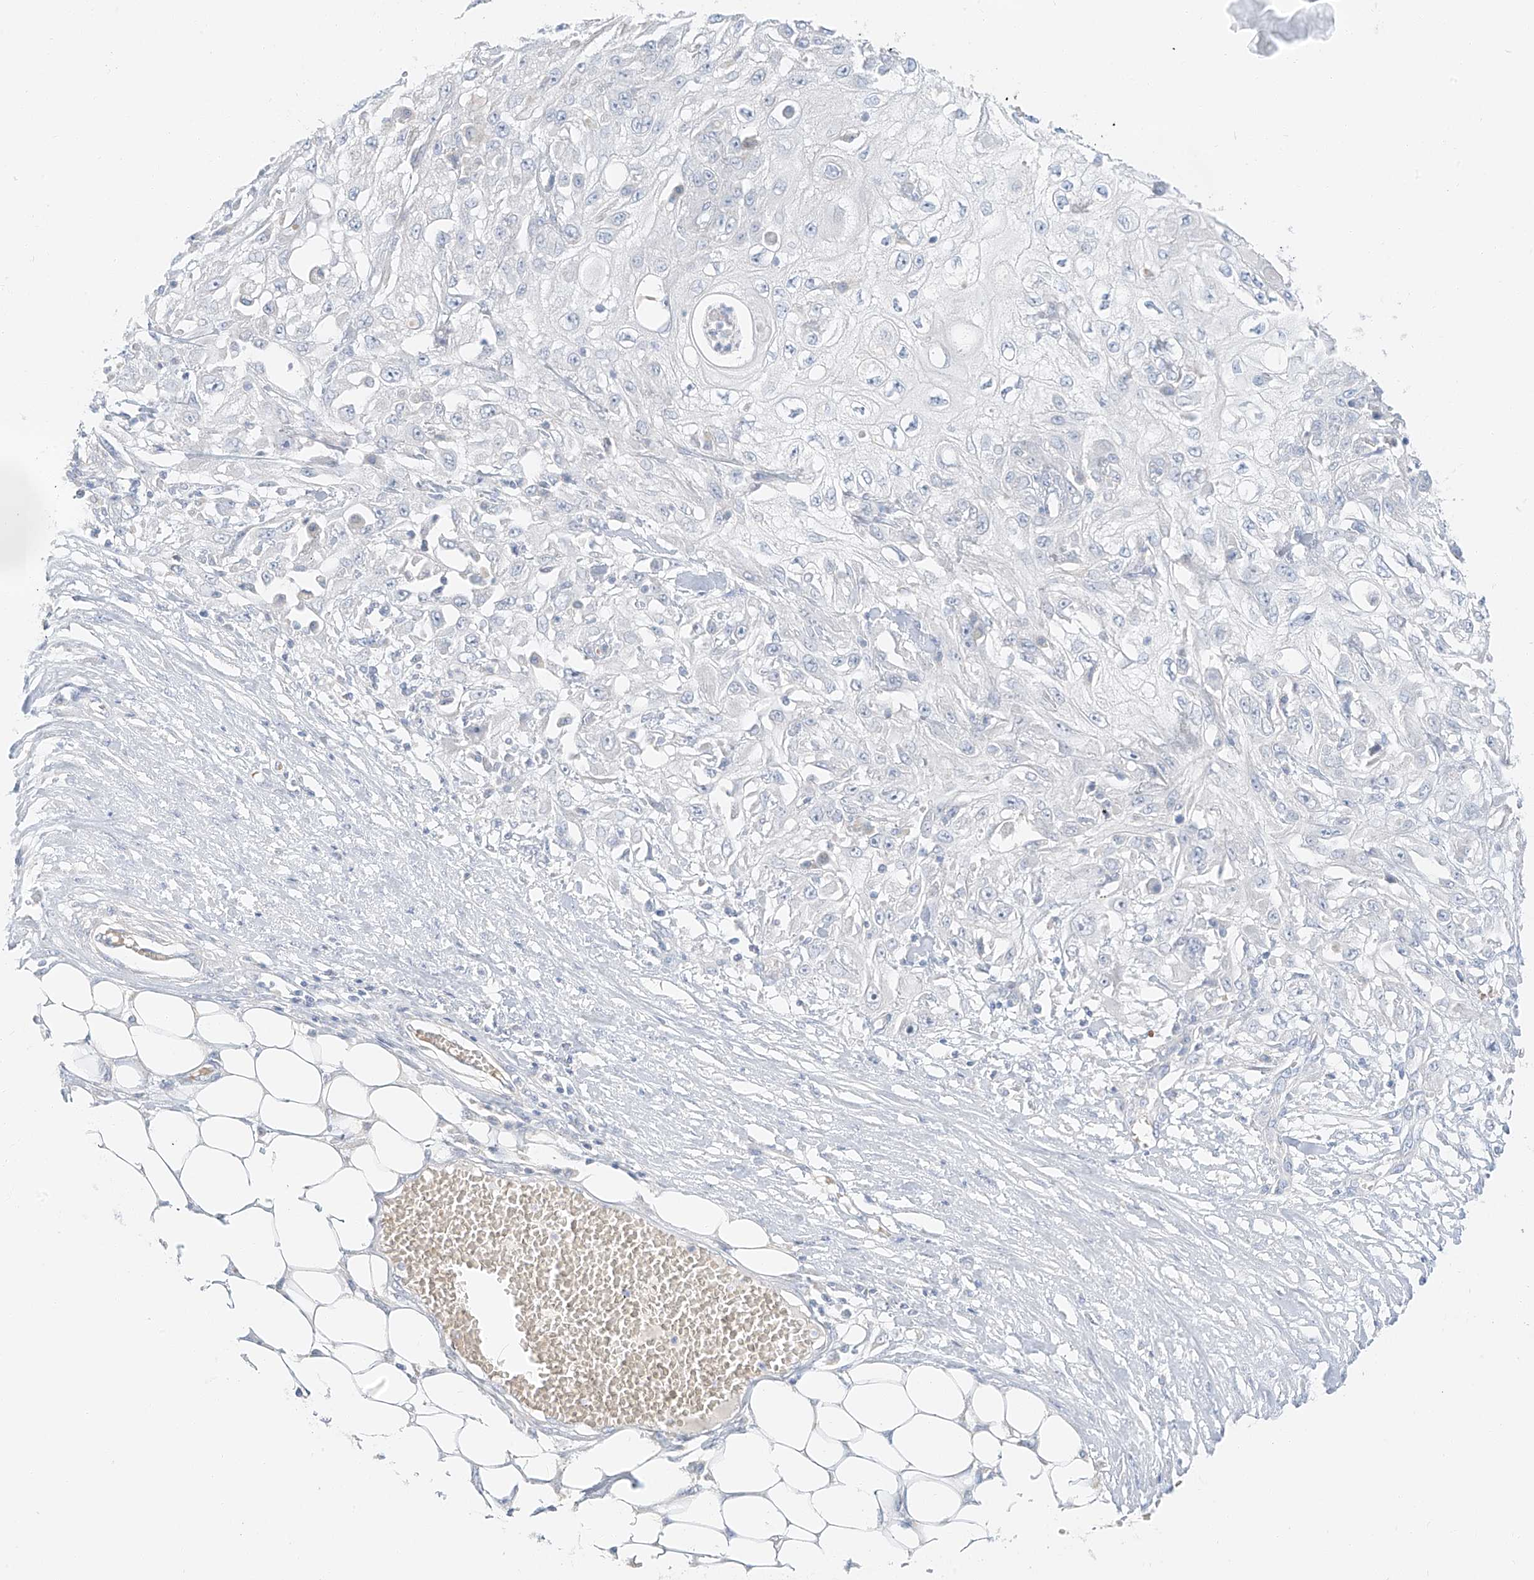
{"staining": {"intensity": "negative", "quantity": "none", "location": "none"}, "tissue": "skin cancer", "cell_type": "Tumor cells", "image_type": "cancer", "snomed": [{"axis": "morphology", "description": "Squamous cell carcinoma, NOS"}, {"axis": "morphology", "description": "Squamous cell carcinoma, metastatic, NOS"}, {"axis": "topography", "description": "Skin"}, {"axis": "topography", "description": "Lymph node"}], "caption": "Tumor cells show no significant positivity in skin cancer.", "gene": "PGC", "patient": {"sex": "male", "age": 75}}